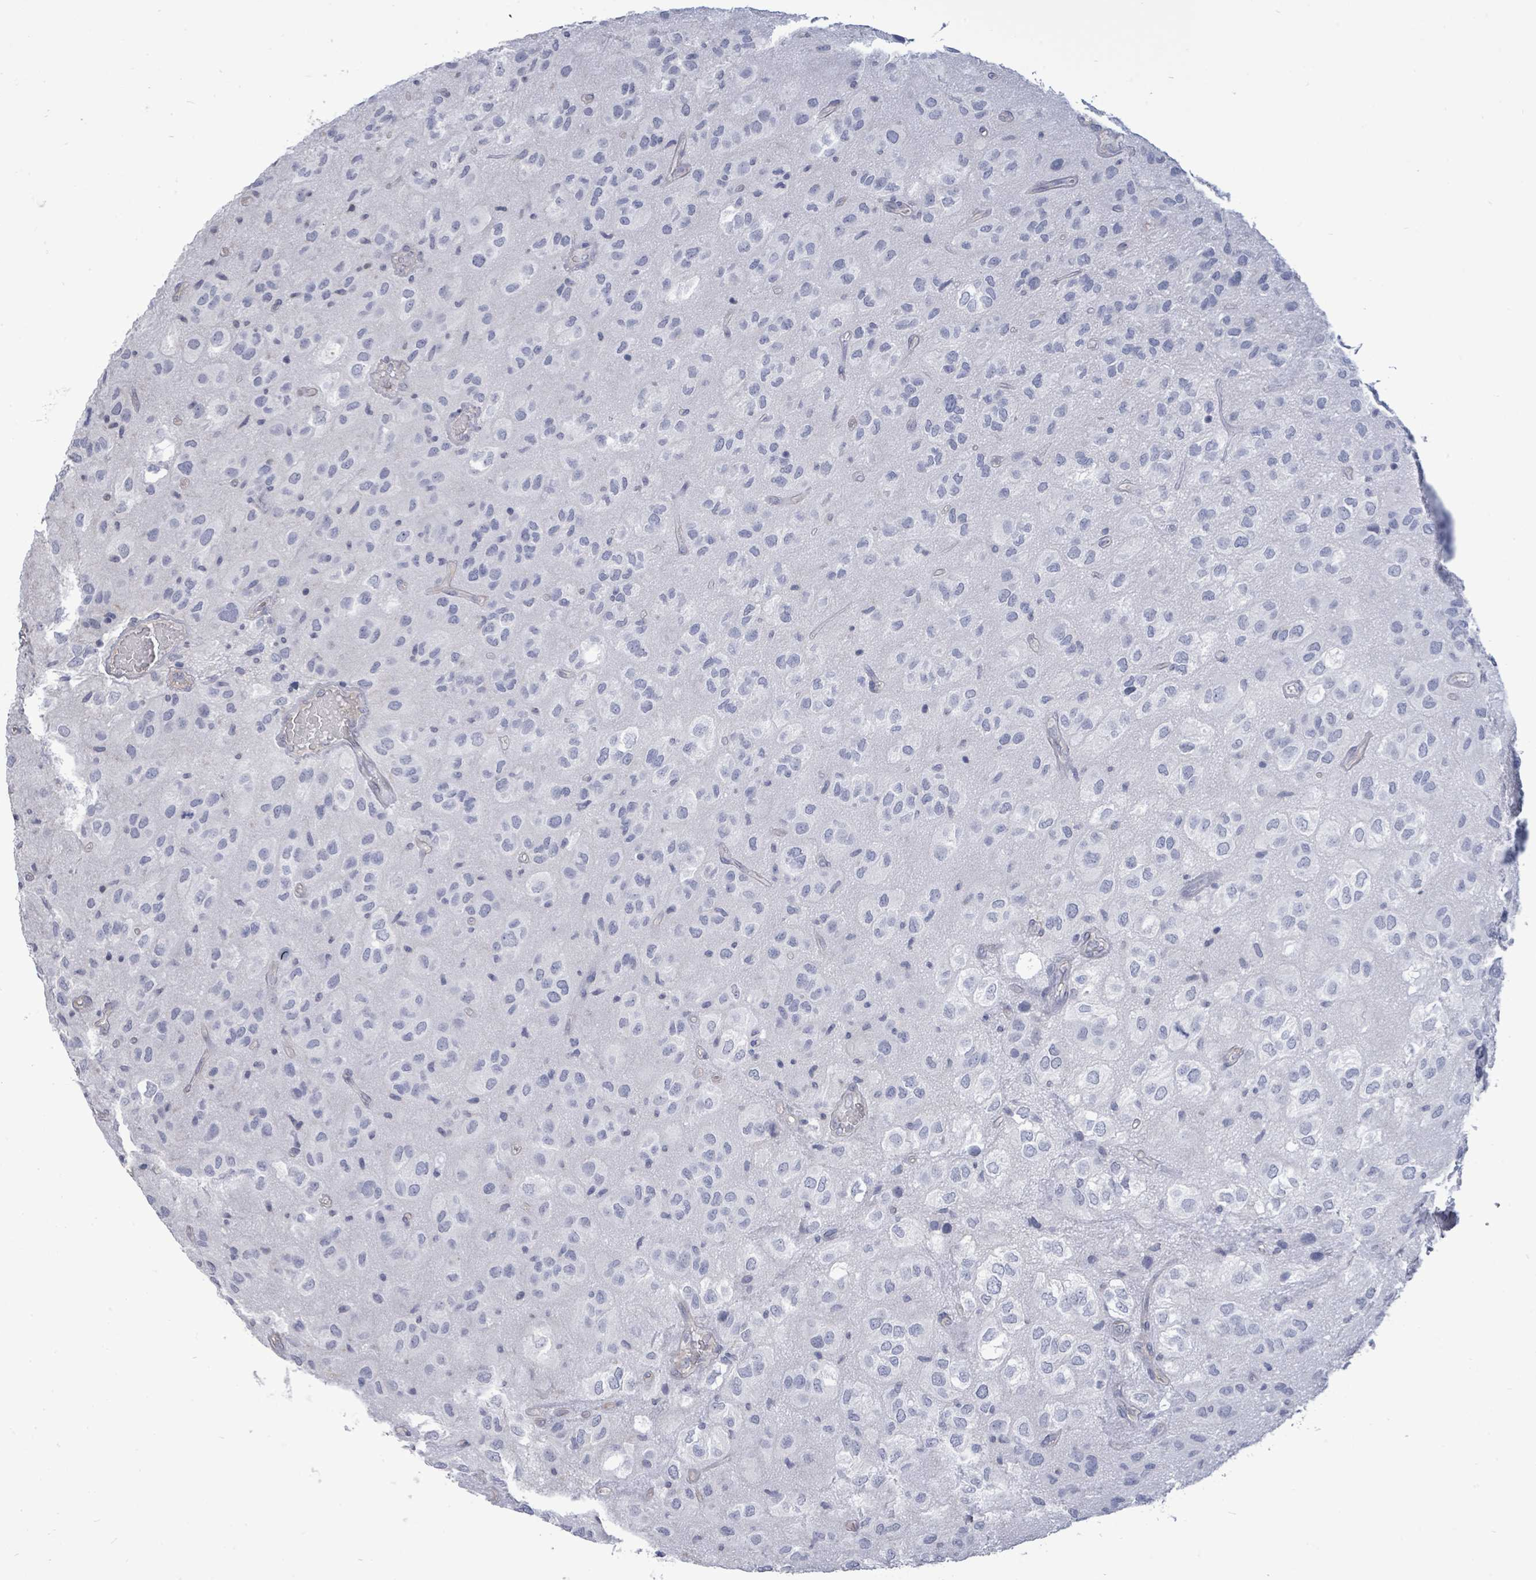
{"staining": {"intensity": "negative", "quantity": "none", "location": "none"}, "tissue": "glioma", "cell_type": "Tumor cells", "image_type": "cancer", "snomed": [{"axis": "morphology", "description": "Glioma, malignant, Low grade"}, {"axis": "topography", "description": "Brain"}], "caption": "There is no significant staining in tumor cells of glioma. Nuclei are stained in blue.", "gene": "CT45A5", "patient": {"sex": "male", "age": 66}}